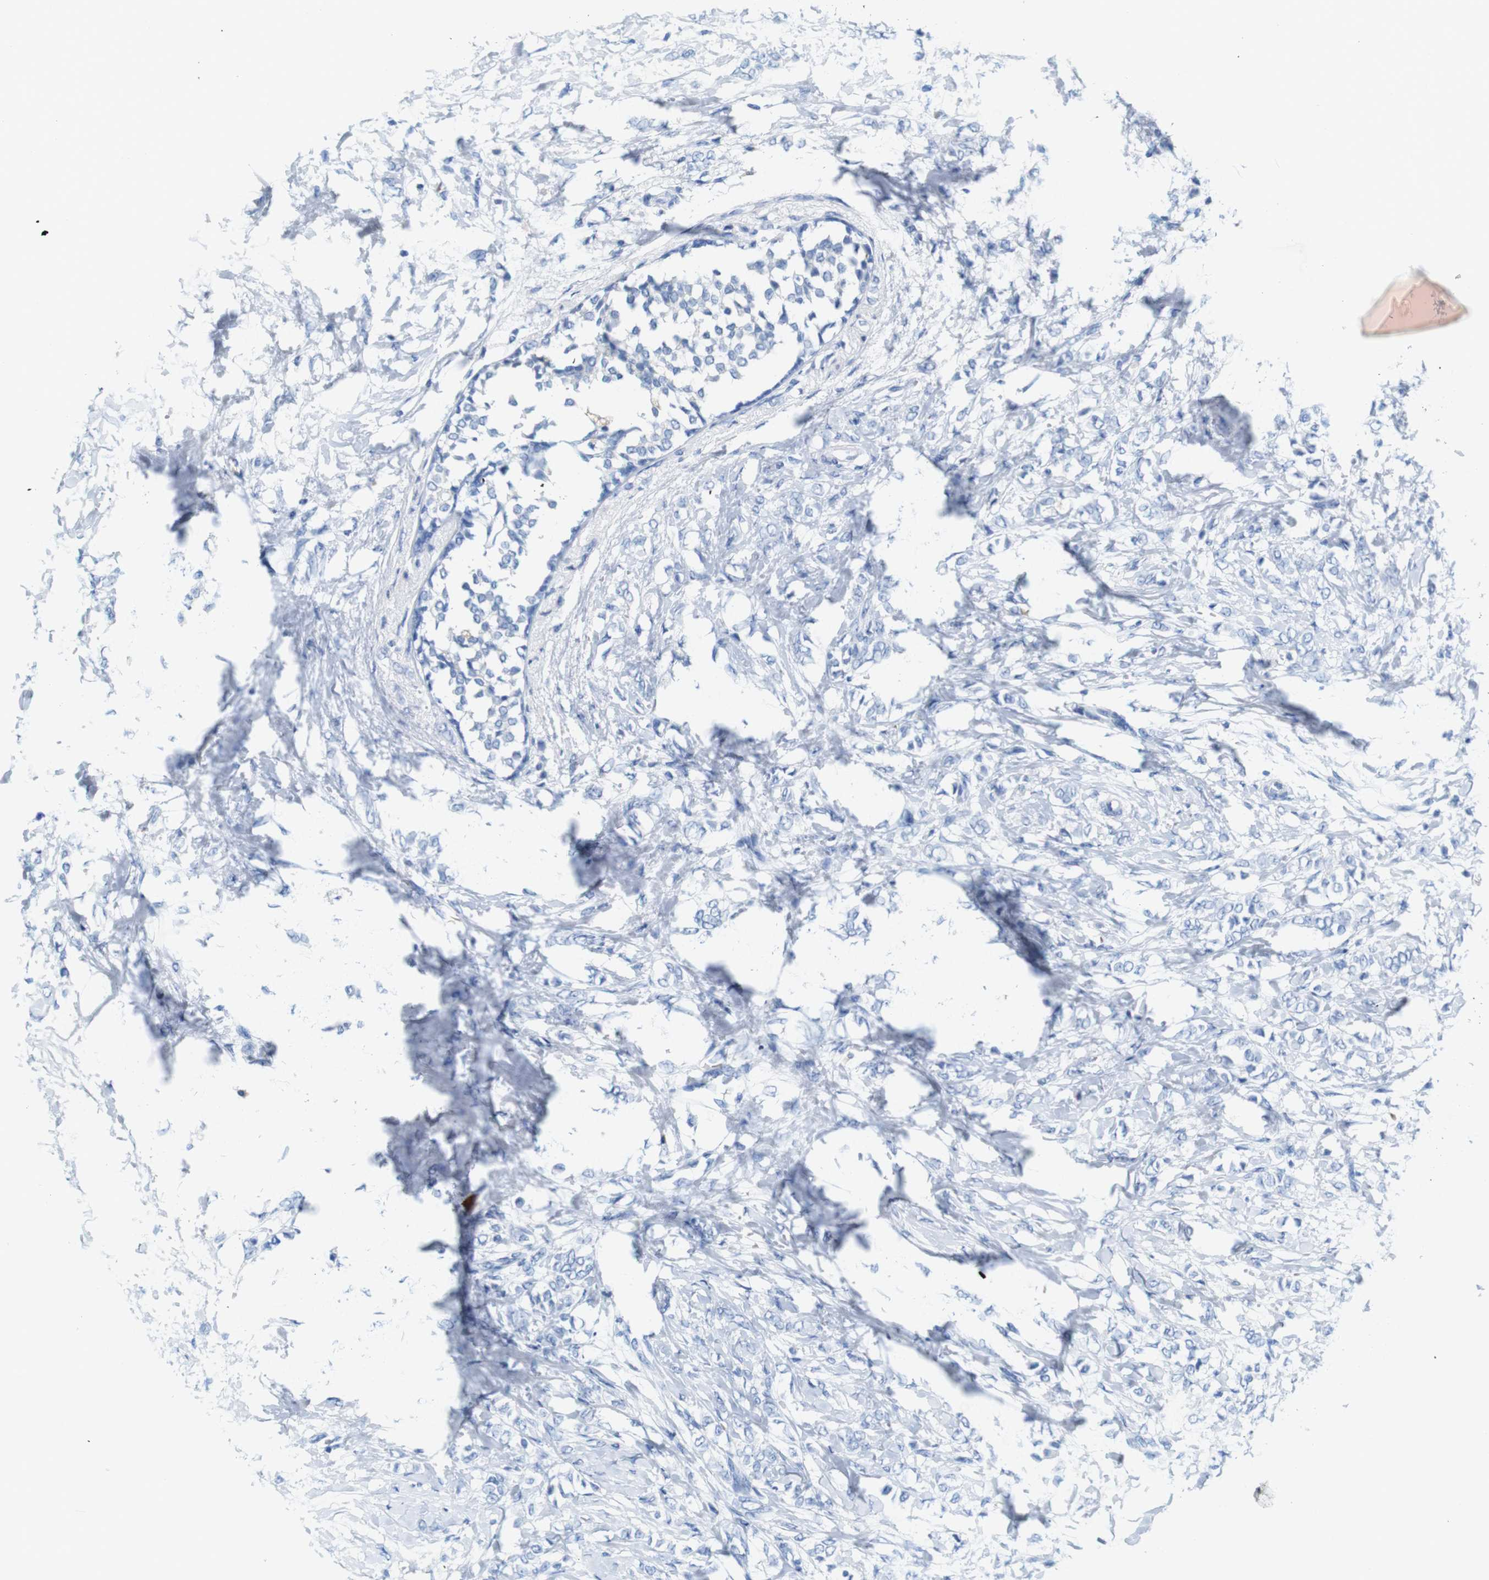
{"staining": {"intensity": "negative", "quantity": "none", "location": "none"}, "tissue": "breast cancer", "cell_type": "Tumor cells", "image_type": "cancer", "snomed": [{"axis": "morphology", "description": "Lobular carcinoma, in situ"}, {"axis": "morphology", "description": "Lobular carcinoma"}, {"axis": "topography", "description": "Breast"}], "caption": "Immunohistochemistry of breast lobular carcinoma demonstrates no staining in tumor cells.", "gene": "IGSF8", "patient": {"sex": "female", "age": 41}}